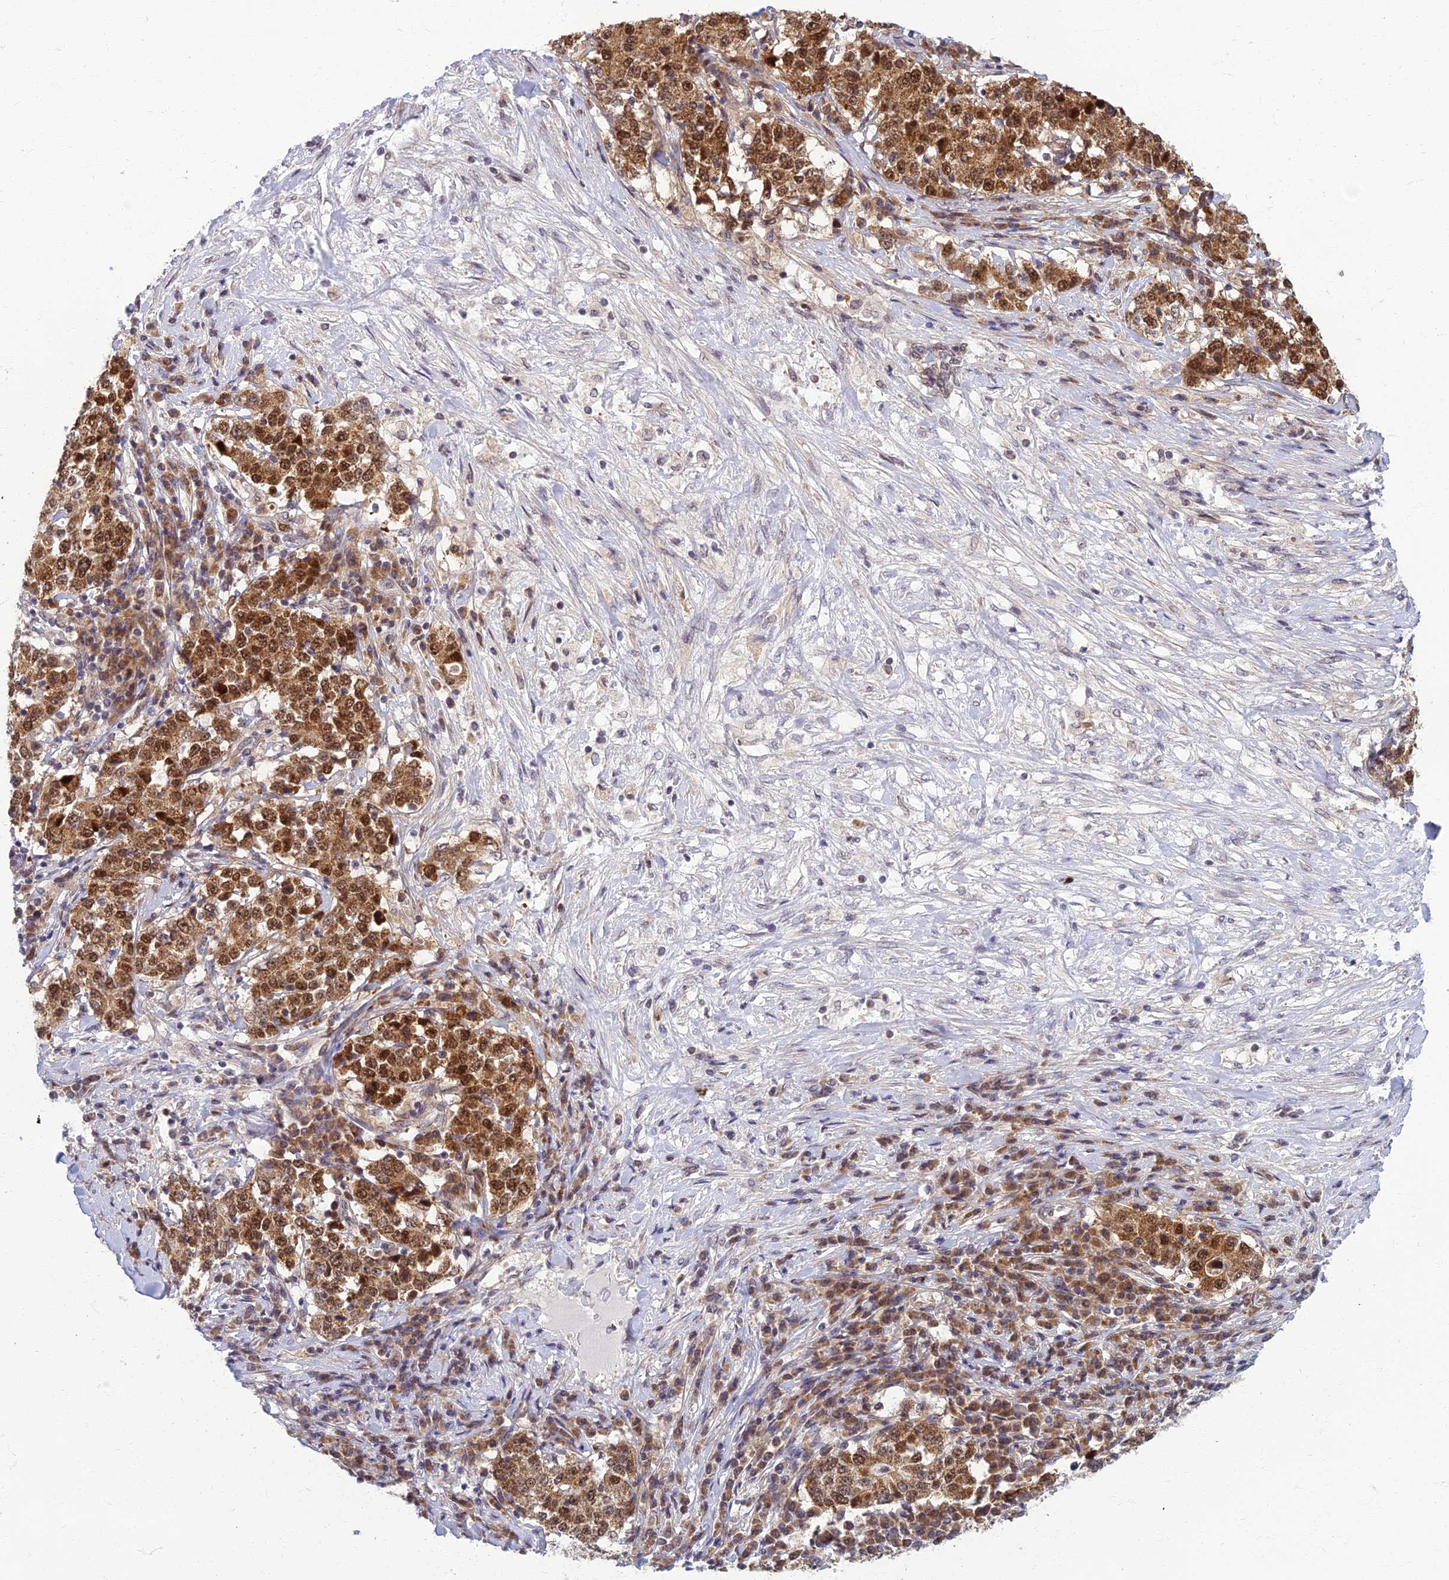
{"staining": {"intensity": "moderate", "quantity": ">75%", "location": "cytoplasmic/membranous,nuclear"}, "tissue": "stomach cancer", "cell_type": "Tumor cells", "image_type": "cancer", "snomed": [{"axis": "morphology", "description": "Adenocarcinoma, NOS"}, {"axis": "topography", "description": "Stomach"}], "caption": "The immunohistochemical stain highlights moderate cytoplasmic/membranous and nuclear expression in tumor cells of stomach cancer tissue.", "gene": "EARS2", "patient": {"sex": "male", "age": 59}}